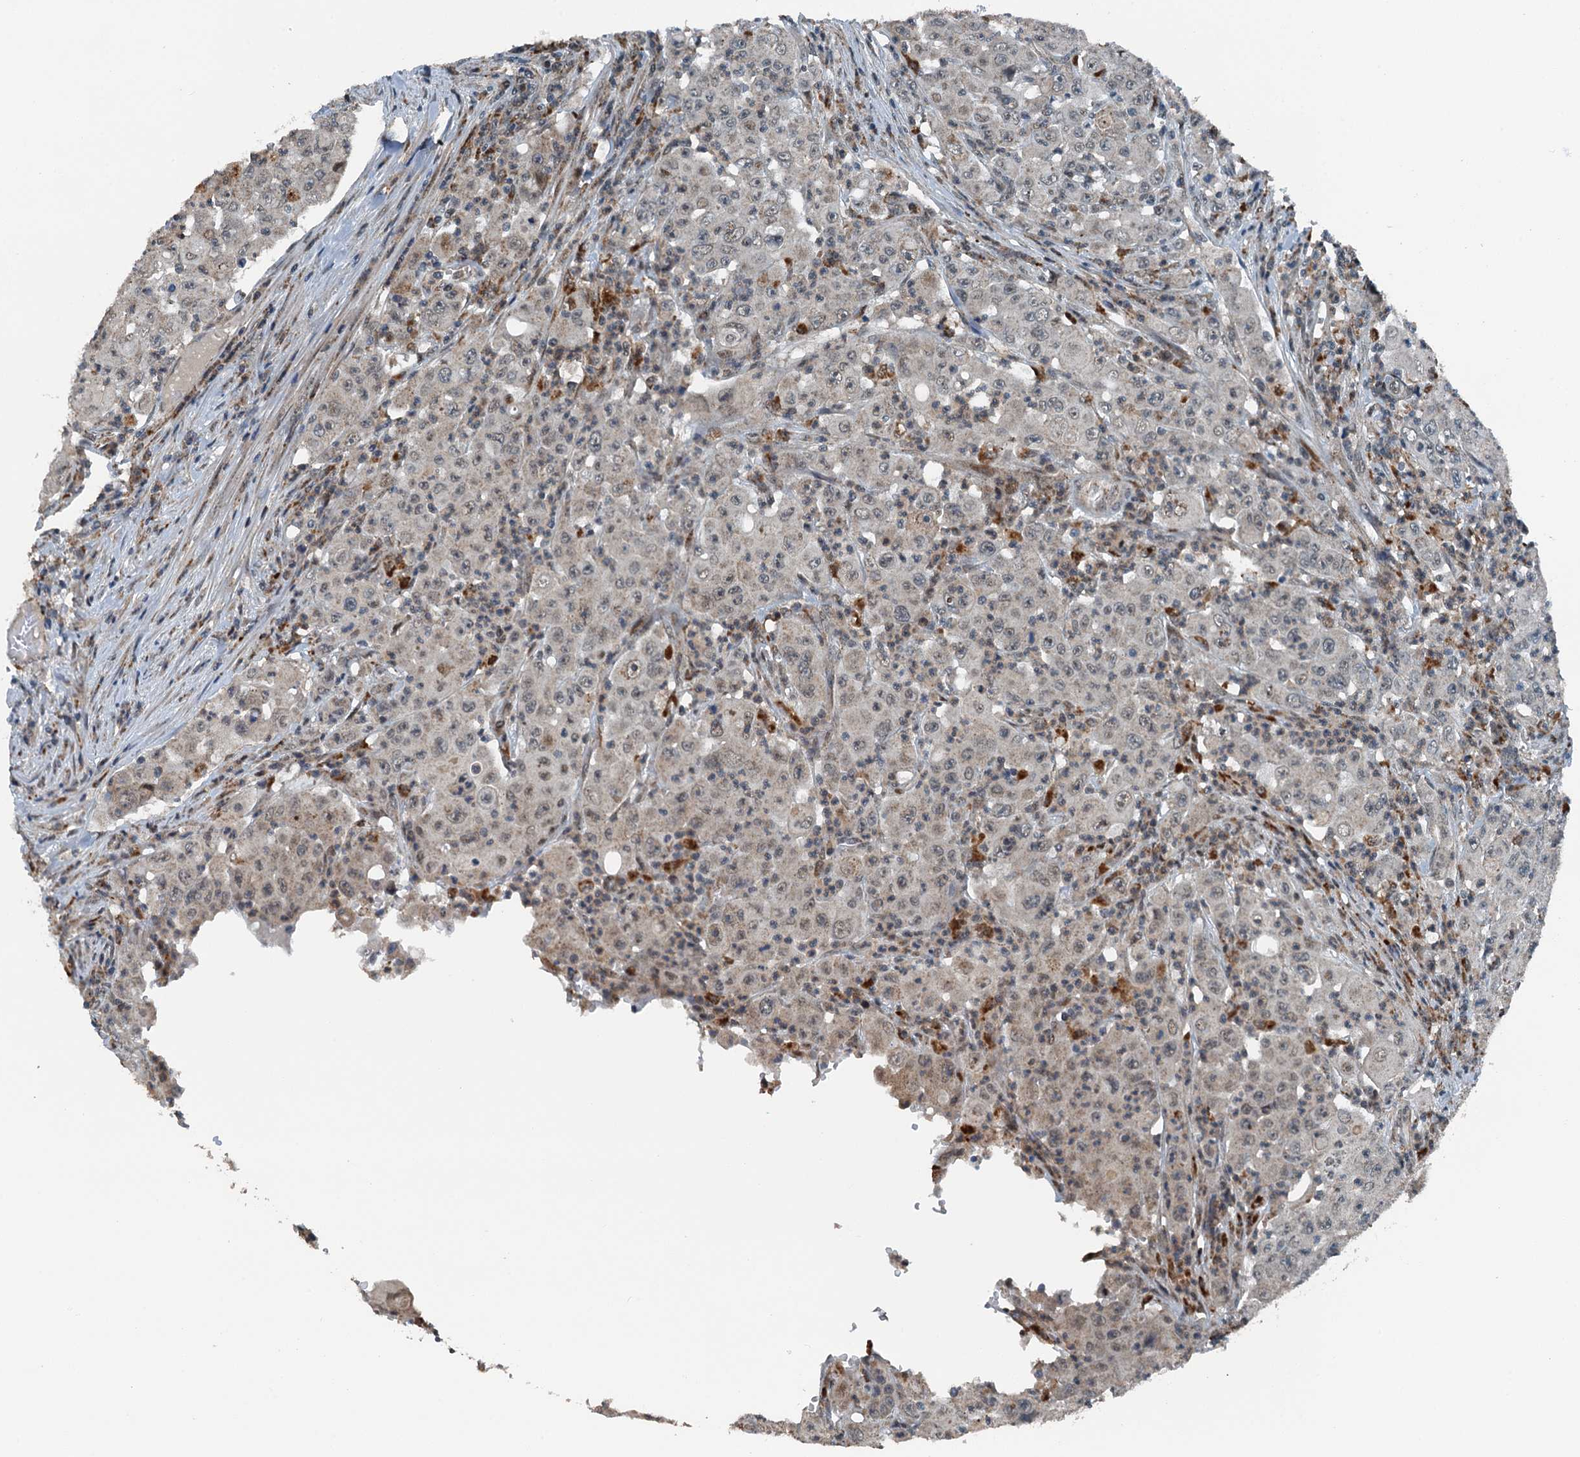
{"staining": {"intensity": "negative", "quantity": "none", "location": "none"}, "tissue": "colorectal cancer", "cell_type": "Tumor cells", "image_type": "cancer", "snomed": [{"axis": "morphology", "description": "Adenocarcinoma, NOS"}, {"axis": "topography", "description": "Colon"}], "caption": "Immunohistochemical staining of adenocarcinoma (colorectal) shows no significant staining in tumor cells.", "gene": "BMERB1", "patient": {"sex": "male", "age": 51}}